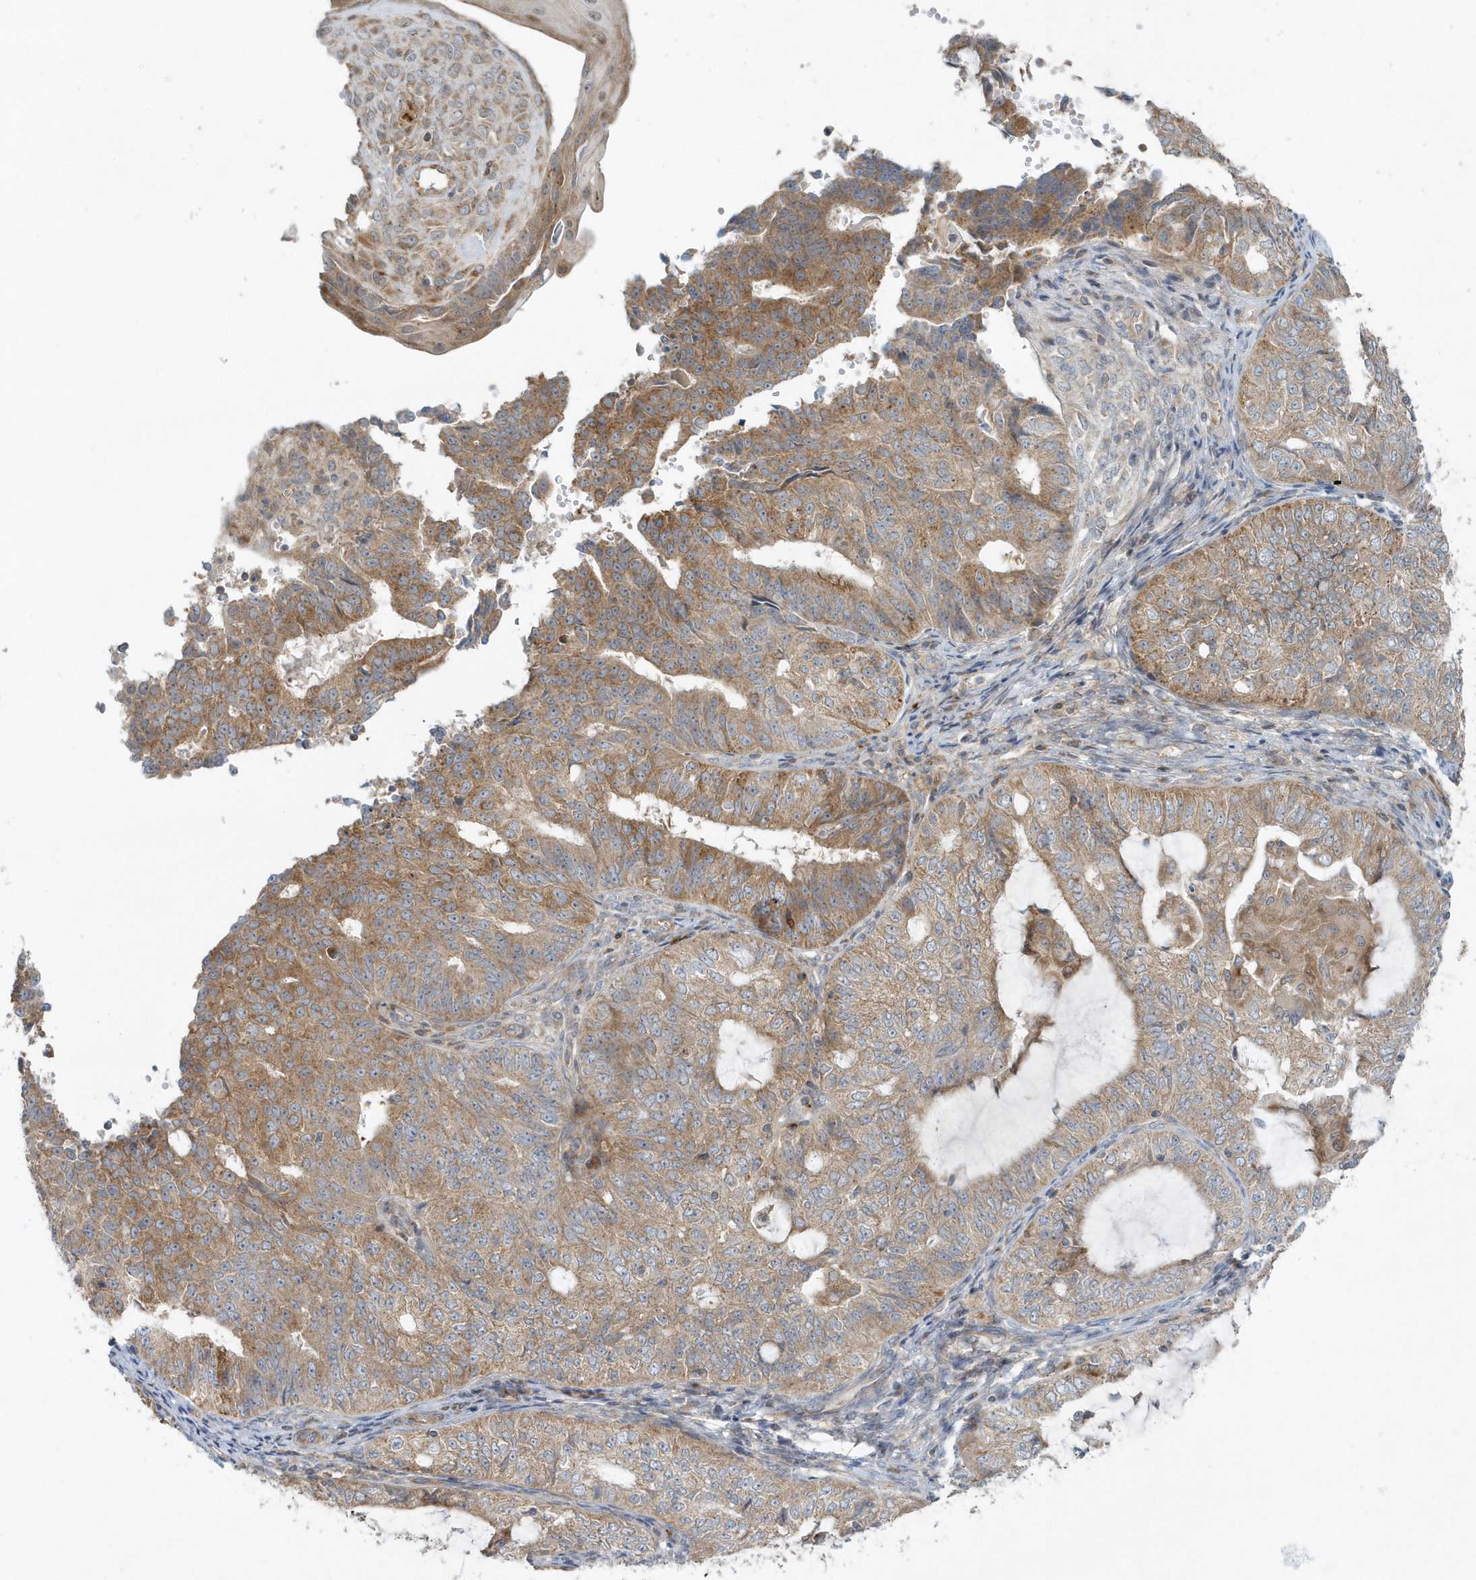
{"staining": {"intensity": "moderate", "quantity": ">75%", "location": "cytoplasmic/membranous"}, "tissue": "endometrial cancer", "cell_type": "Tumor cells", "image_type": "cancer", "snomed": [{"axis": "morphology", "description": "Adenocarcinoma, NOS"}, {"axis": "topography", "description": "Endometrium"}], "caption": "The histopathology image displays immunohistochemical staining of endometrial cancer. There is moderate cytoplasmic/membranous staining is present in about >75% of tumor cells.", "gene": "MMUT", "patient": {"sex": "female", "age": 32}}